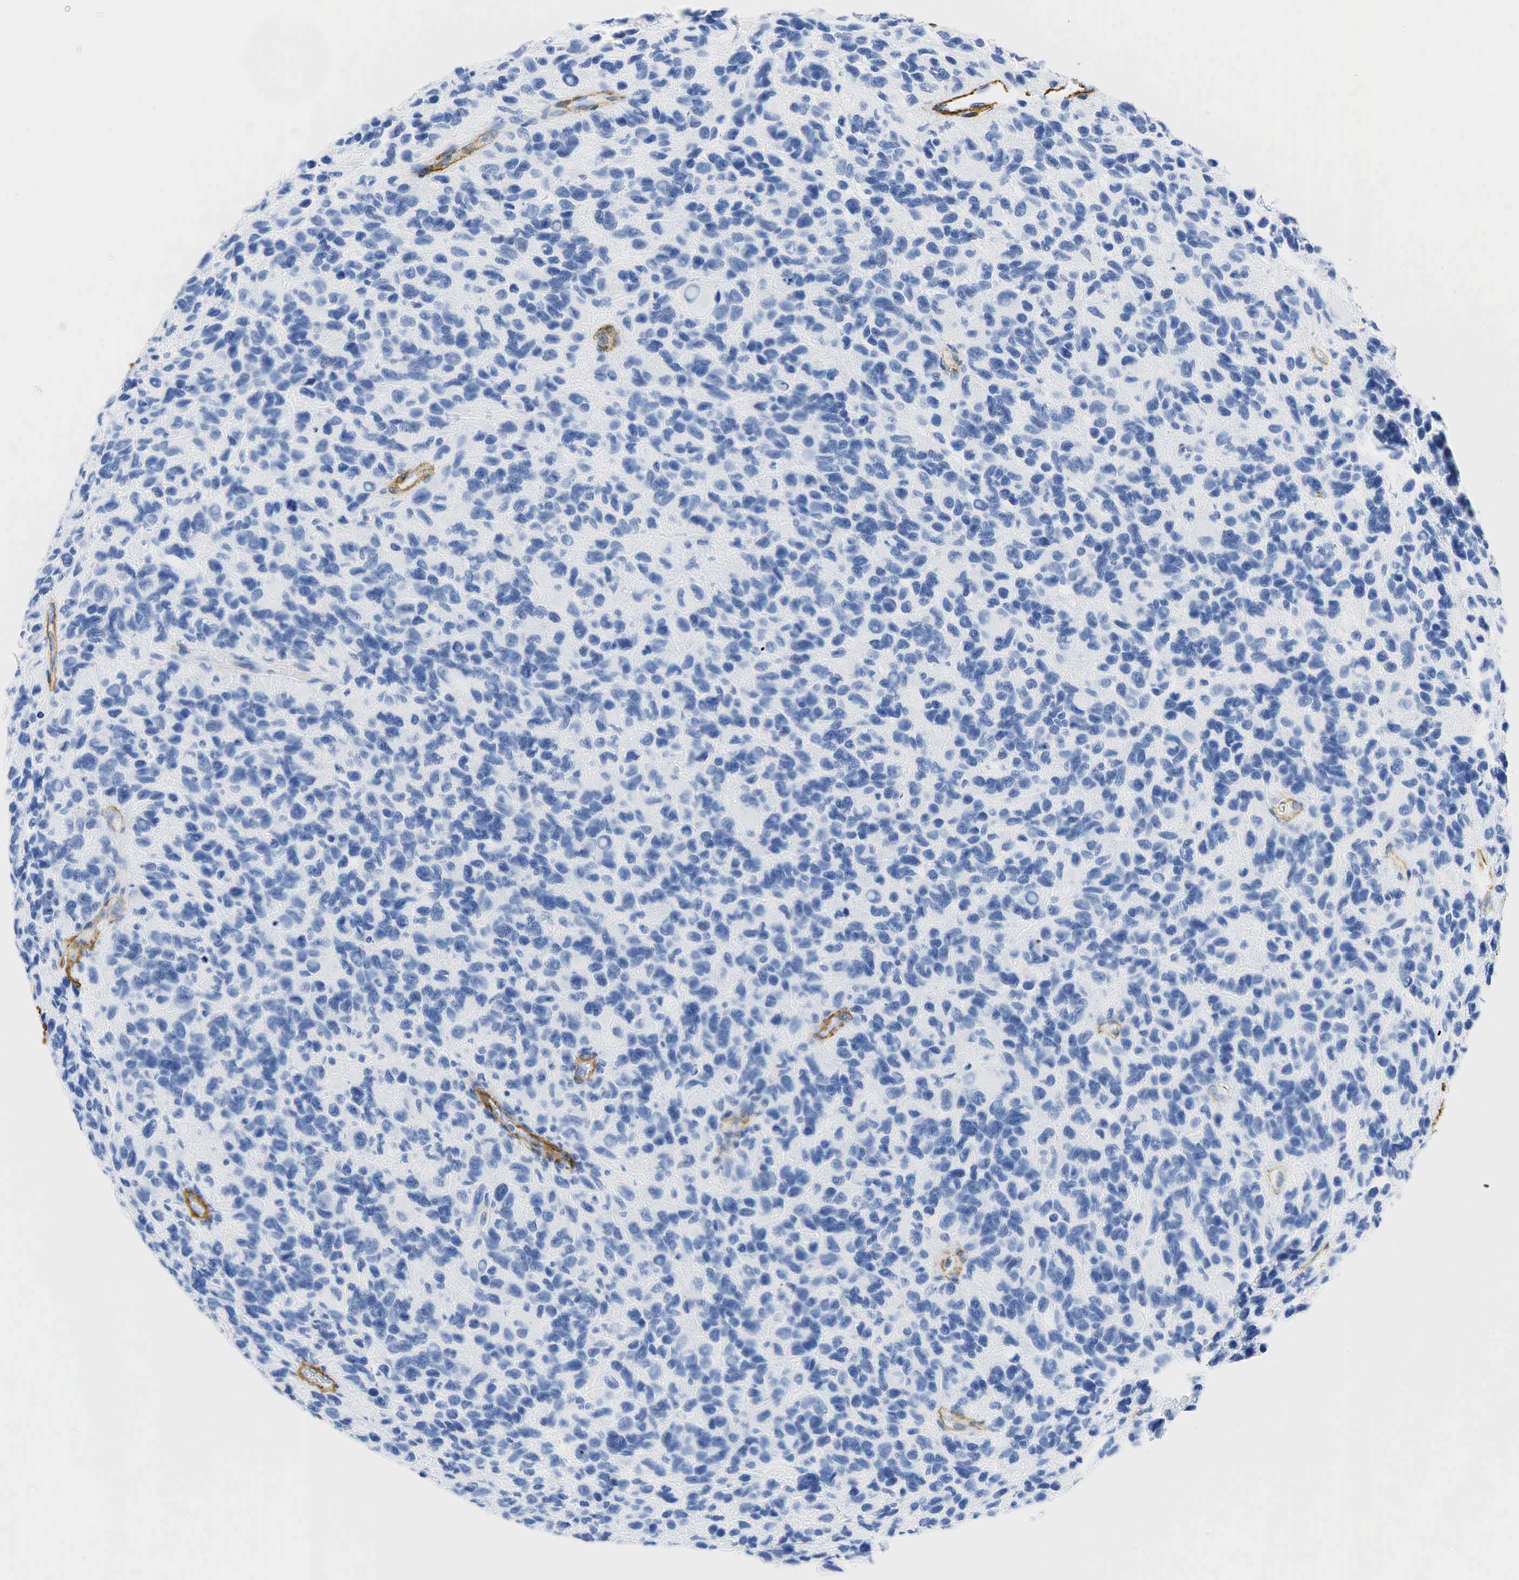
{"staining": {"intensity": "negative", "quantity": "none", "location": "none"}, "tissue": "glioma", "cell_type": "Tumor cells", "image_type": "cancer", "snomed": [{"axis": "morphology", "description": "Glioma, malignant, High grade"}, {"axis": "topography", "description": "Brain"}], "caption": "Protein analysis of glioma reveals no significant positivity in tumor cells. The staining is performed using DAB (3,3'-diaminobenzidine) brown chromogen with nuclei counter-stained in using hematoxylin.", "gene": "ACTA1", "patient": {"sex": "male", "age": 77}}